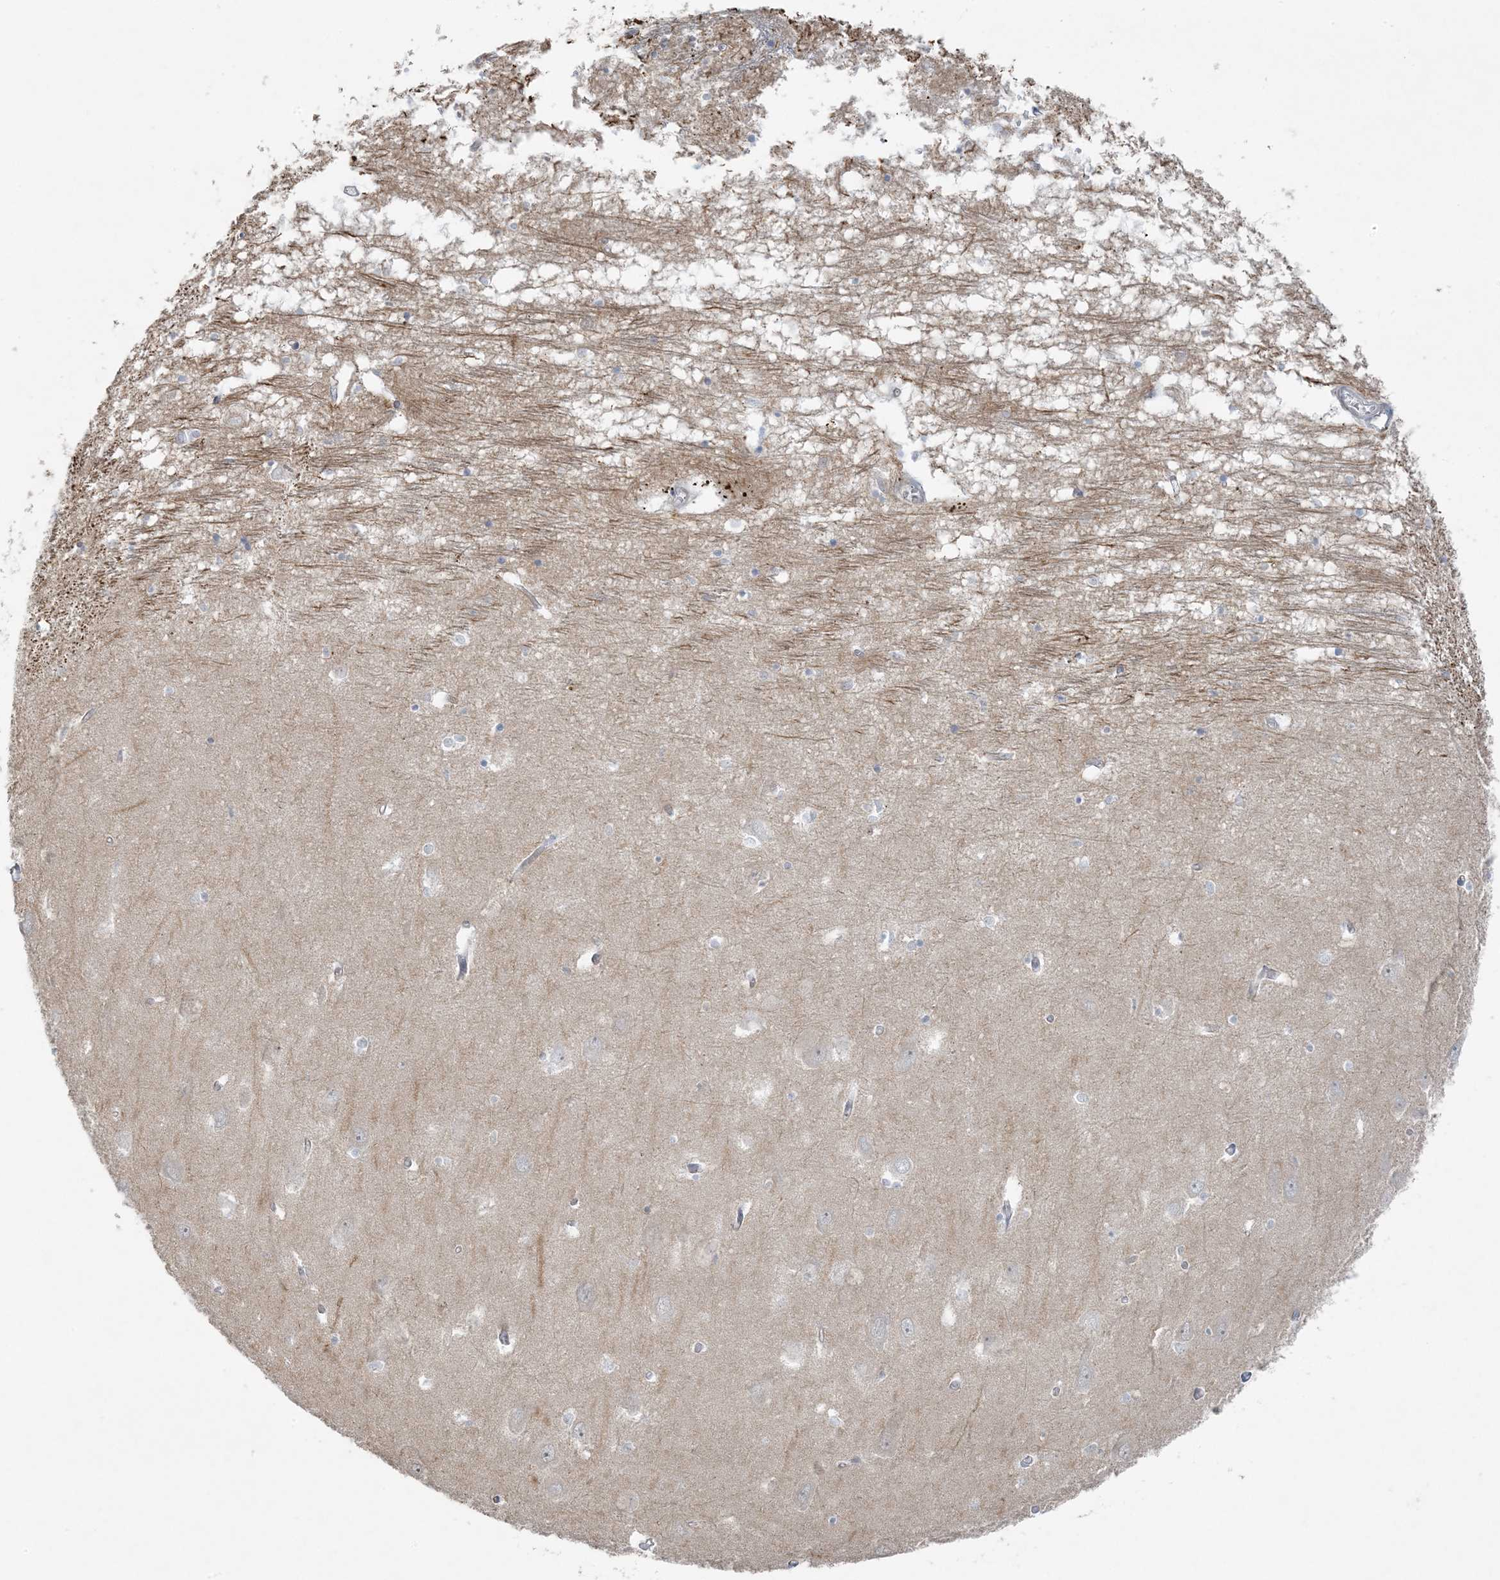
{"staining": {"intensity": "weak", "quantity": "<25%", "location": "cytoplasmic/membranous"}, "tissue": "hippocampus", "cell_type": "Glial cells", "image_type": "normal", "snomed": [{"axis": "morphology", "description": "Normal tissue, NOS"}, {"axis": "topography", "description": "Hippocampus"}], "caption": "A photomicrograph of hippocampus stained for a protein demonstrates no brown staining in glial cells. (DAB IHC, high magnification).", "gene": "PIK3R4", "patient": {"sex": "male", "age": 70}}